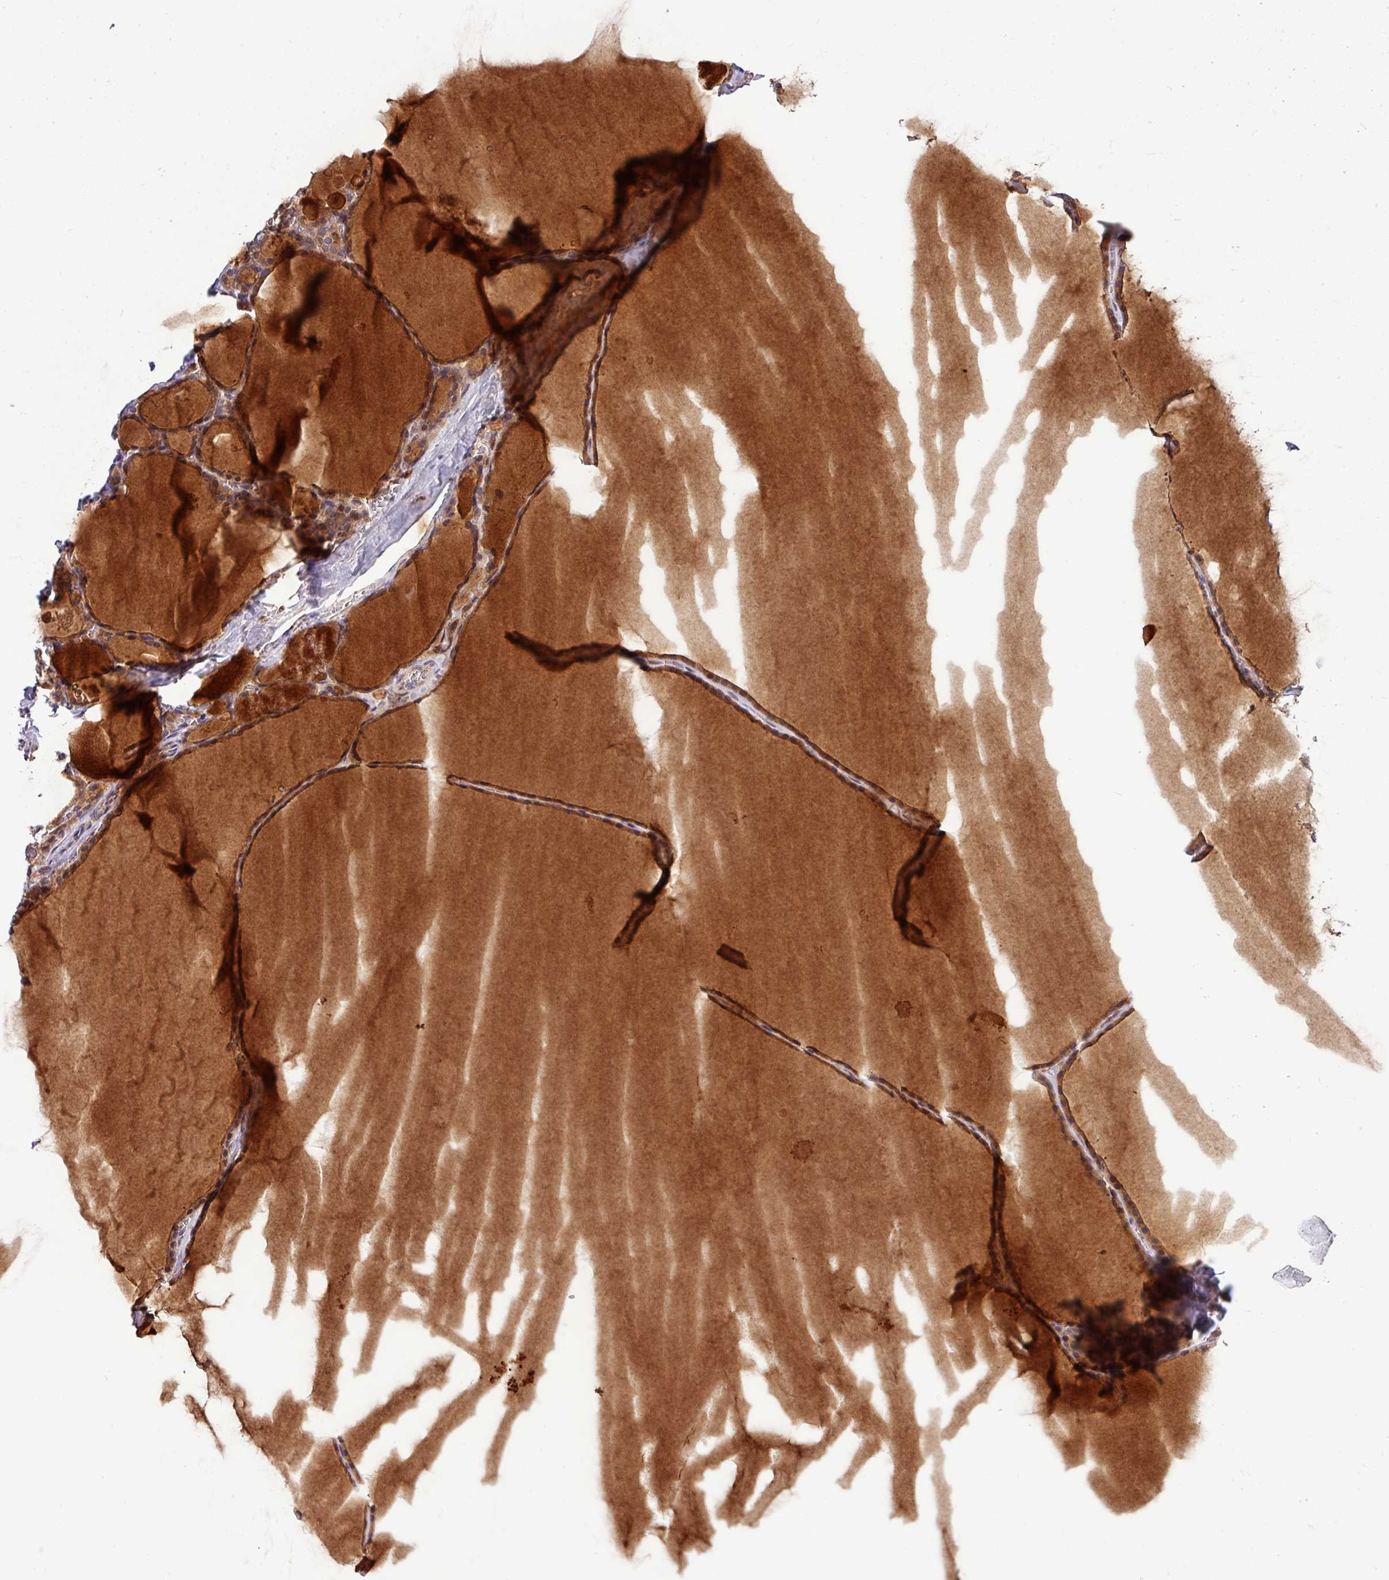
{"staining": {"intensity": "moderate", "quantity": "25%-75%", "location": "cytoplasmic/membranous"}, "tissue": "thyroid gland", "cell_type": "Glandular cells", "image_type": "normal", "snomed": [{"axis": "morphology", "description": "Normal tissue, NOS"}, {"axis": "topography", "description": "Thyroid gland"}], "caption": "An image of human thyroid gland stained for a protein reveals moderate cytoplasmic/membranous brown staining in glandular cells.", "gene": "TM2D2", "patient": {"sex": "male", "age": 56}}